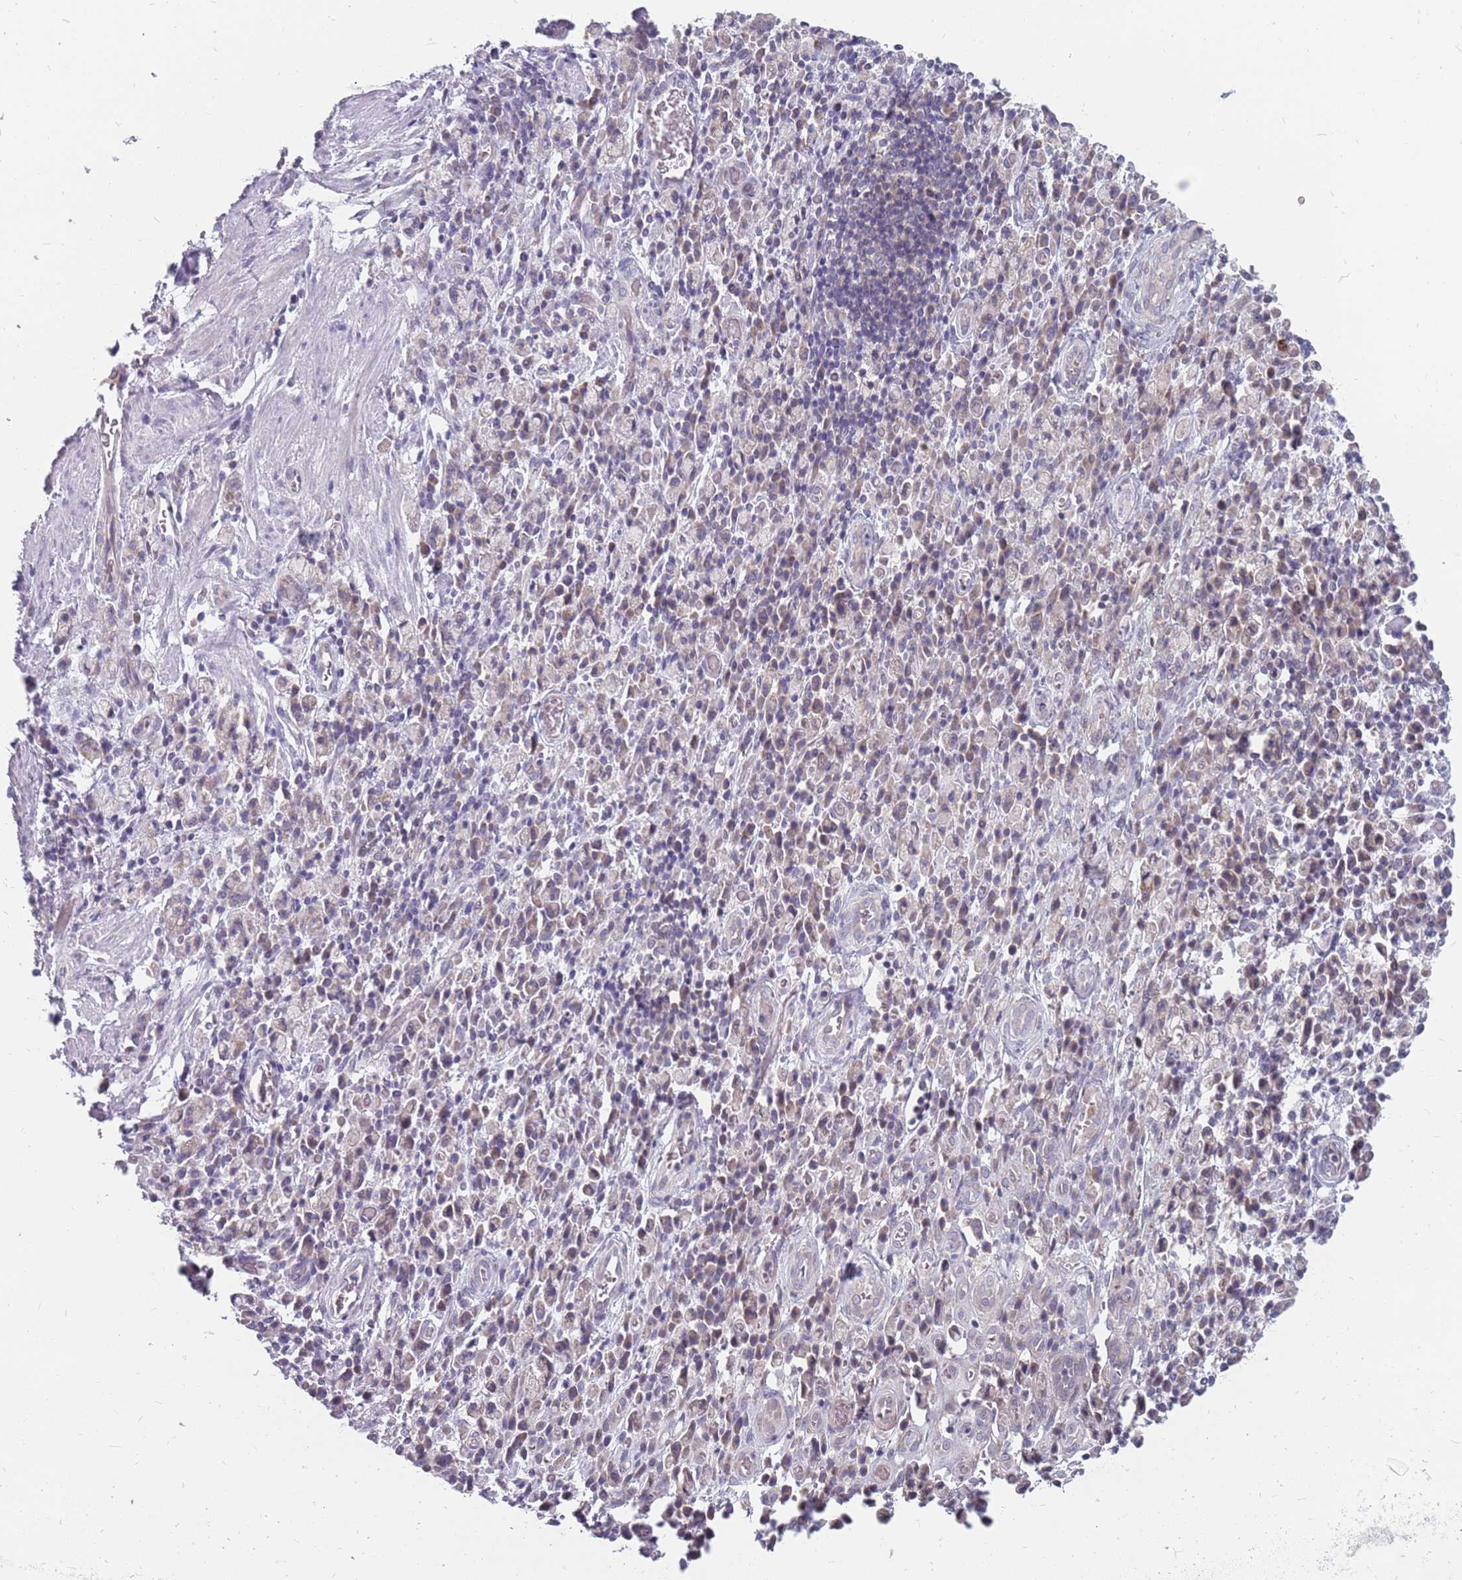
{"staining": {"intensity": "weak", "quantity": "<25%", "location": "cytoplasmic/membranous"}, "tissue": "stomach cancer", "cell_type": "Tumor cells", "image_type": "cancer", "snomed": [{"axis": "morphology", "description": "Adenocarcinoma, NOS"}, {"axis": "topography", "description": "Stomach"}], "caption": "Stomach cancer stained for a protein using immunohistochemistry shows no staining tumor cells.", "gene": "CMTR2", "patient": {"sex": "male", "age": 77}}